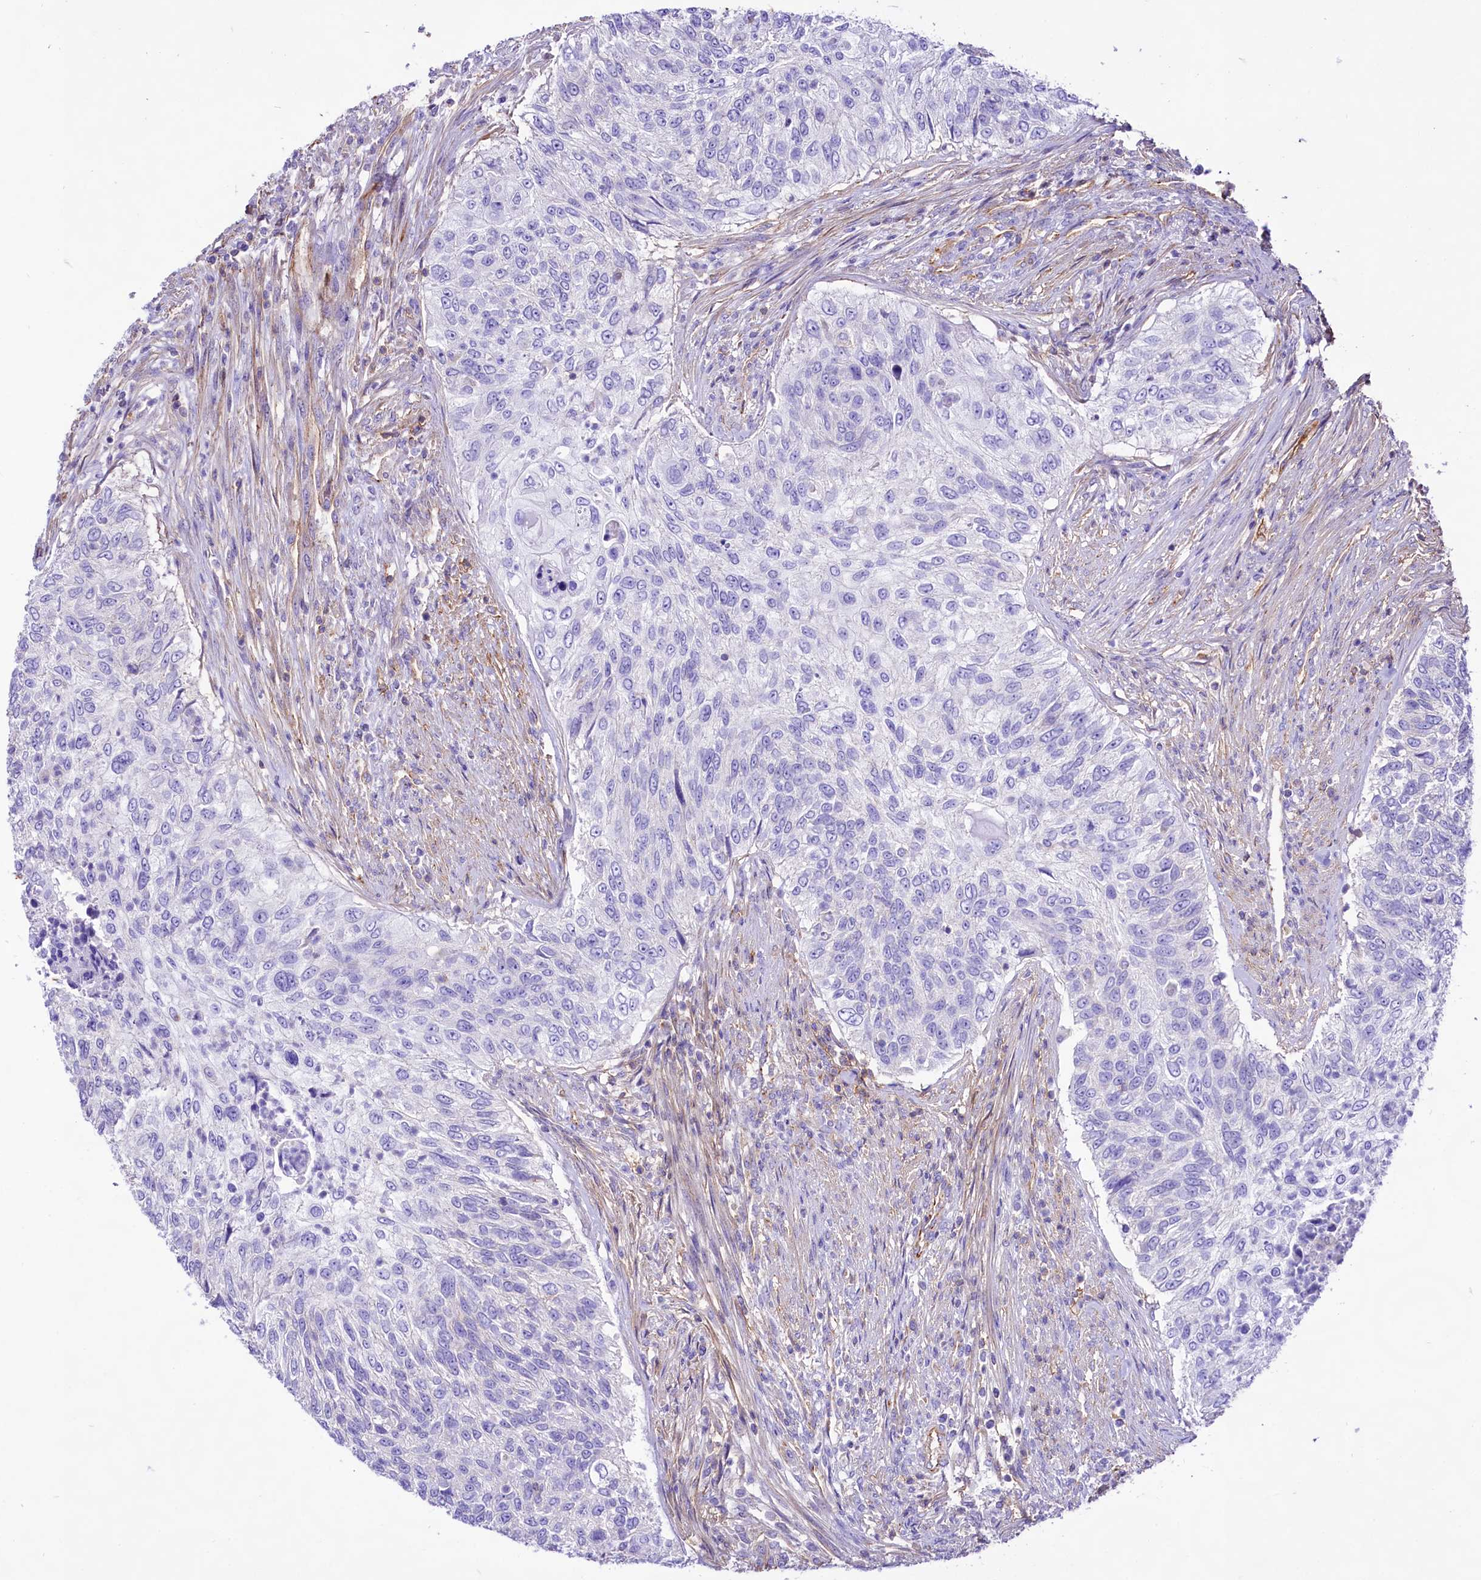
{"staining": {"intensity": "negative", "quantity": "none", "location": "none"}, "tissue": "urothelial cancer", "cell_type": "Tumor cells", "image_type": "cancer", "snomed": [{"axis": "morphology", "description": "Urothelial carcinoma, High grade"}, {"axis": "topography", "description": "Urinary bladder"}], "caption": "This is an IHC photomicrograph of human urothelial cancer. There is no staining in tumor cells.", "gene": "CD99", "patient": {"sex": "female", "age": 60}}